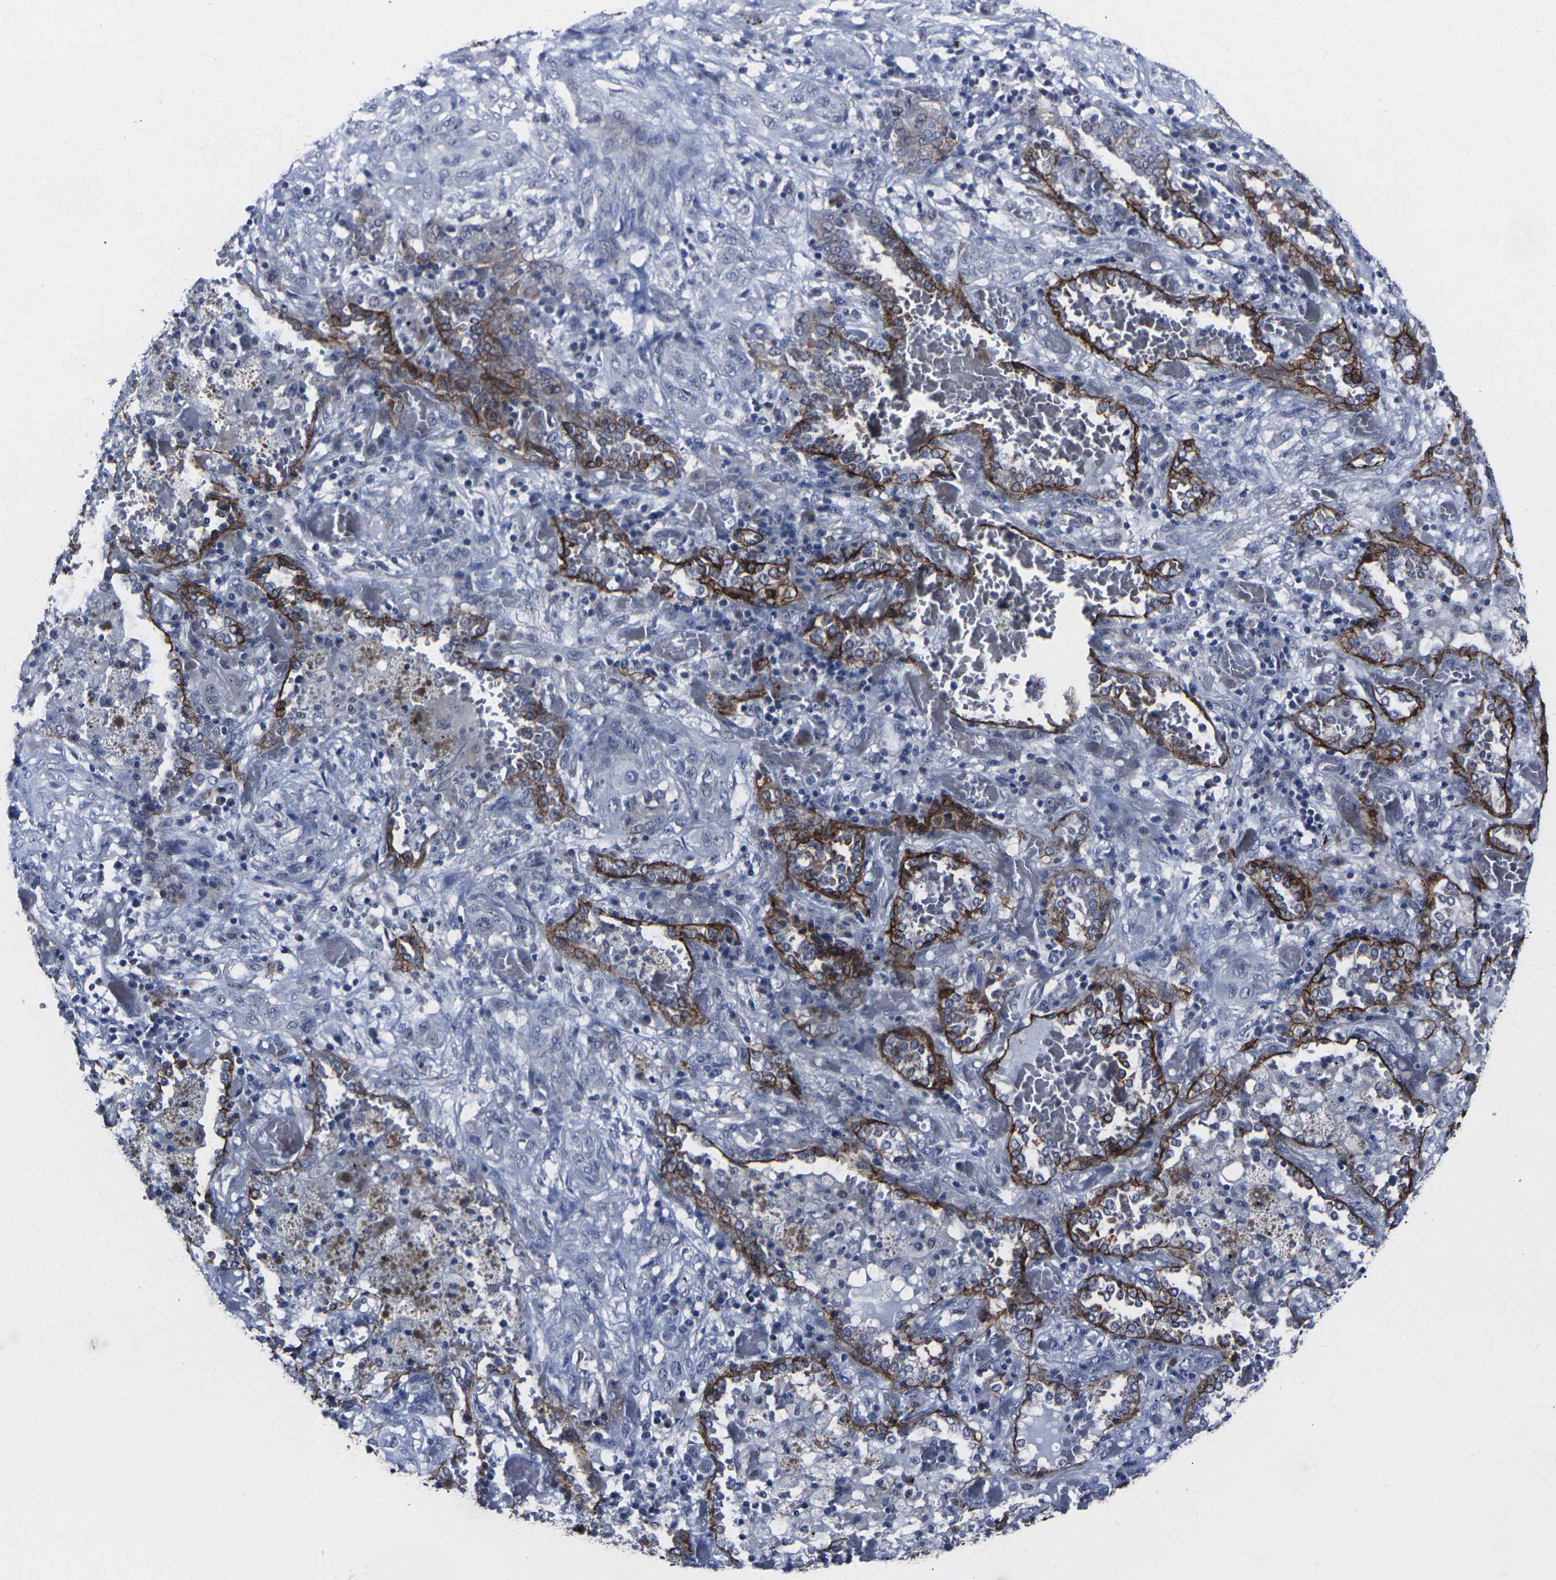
{"staining": {"intensity": "moderate", "quantity": "25%-75%", "location": "cytoplasmic/membranous"}, "tissue": "lung cancer", "cell_type": "Tumor cells", "image_type": "cancer", "snomed": [{"axis": "morphology", "description": "Squamous cell carcinoma, NOS"}, {"axis": "topography", "description": "Lung"}], "caption": "Lung cancer stained for a protein exhibits moderate cytoplasmic/membranous positivity in tumor cells.", "gene": "MSANTD4", "patient": {"sex": "female", "age": 47}}